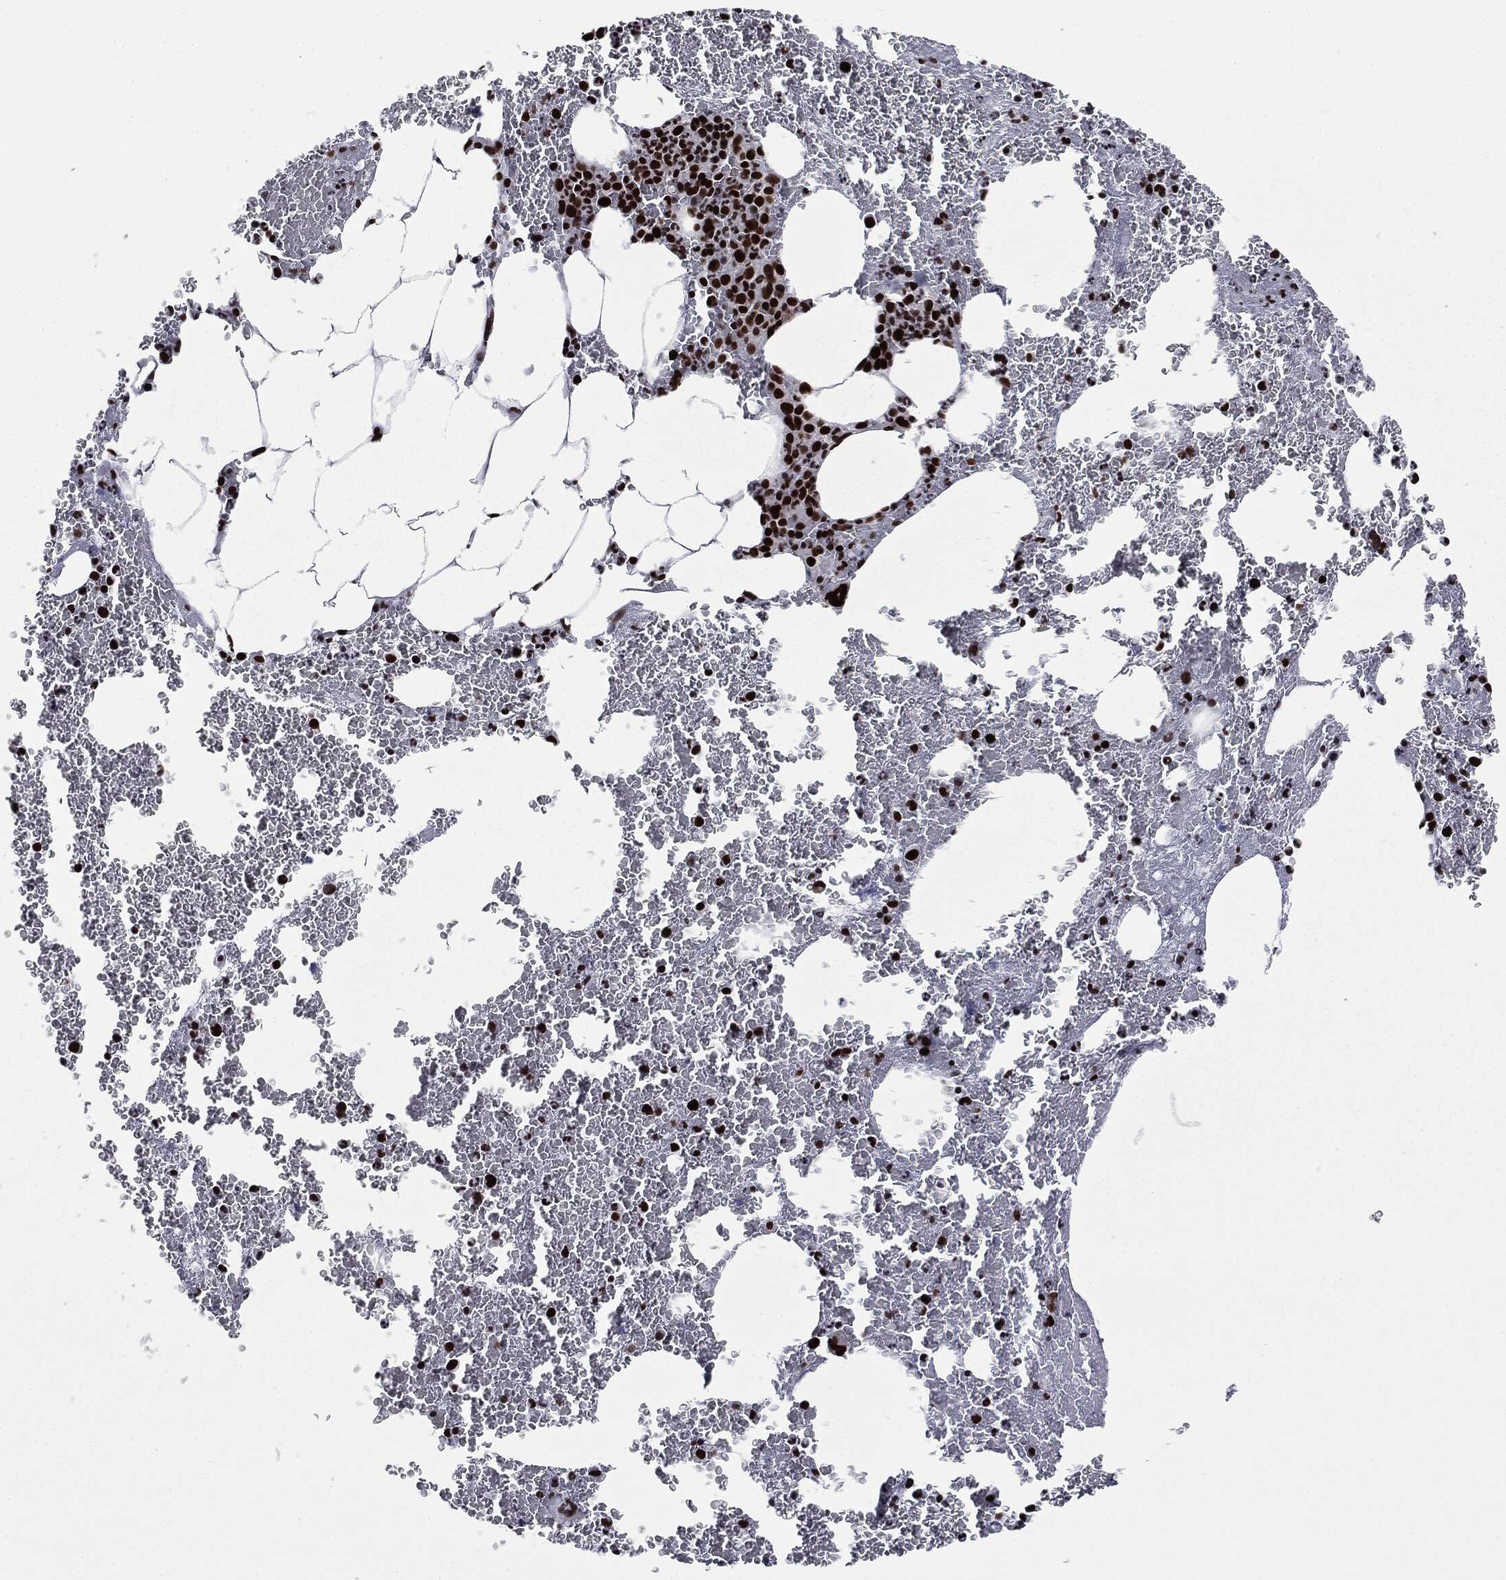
{"staining": {"intensity": "strong", "quantity": "<25%", "location": "nuclear"}, "tissue": "bone marrow", "cell_type": "Hematopoietic cells", "image_type": "normal", "snomed": [{"axis": "morphology", "description": "Normal tissue, NOS"}, {"axis": "topography", "description": "Bone marrow"}], "caption": "Immunohistochemistry of benign bone marrow displays medium levels of strong nuclear expression in approximately <25% of hematopoietic cells.", "gene": "MSH2", "patient": {"sex": "male", "age": 91}}